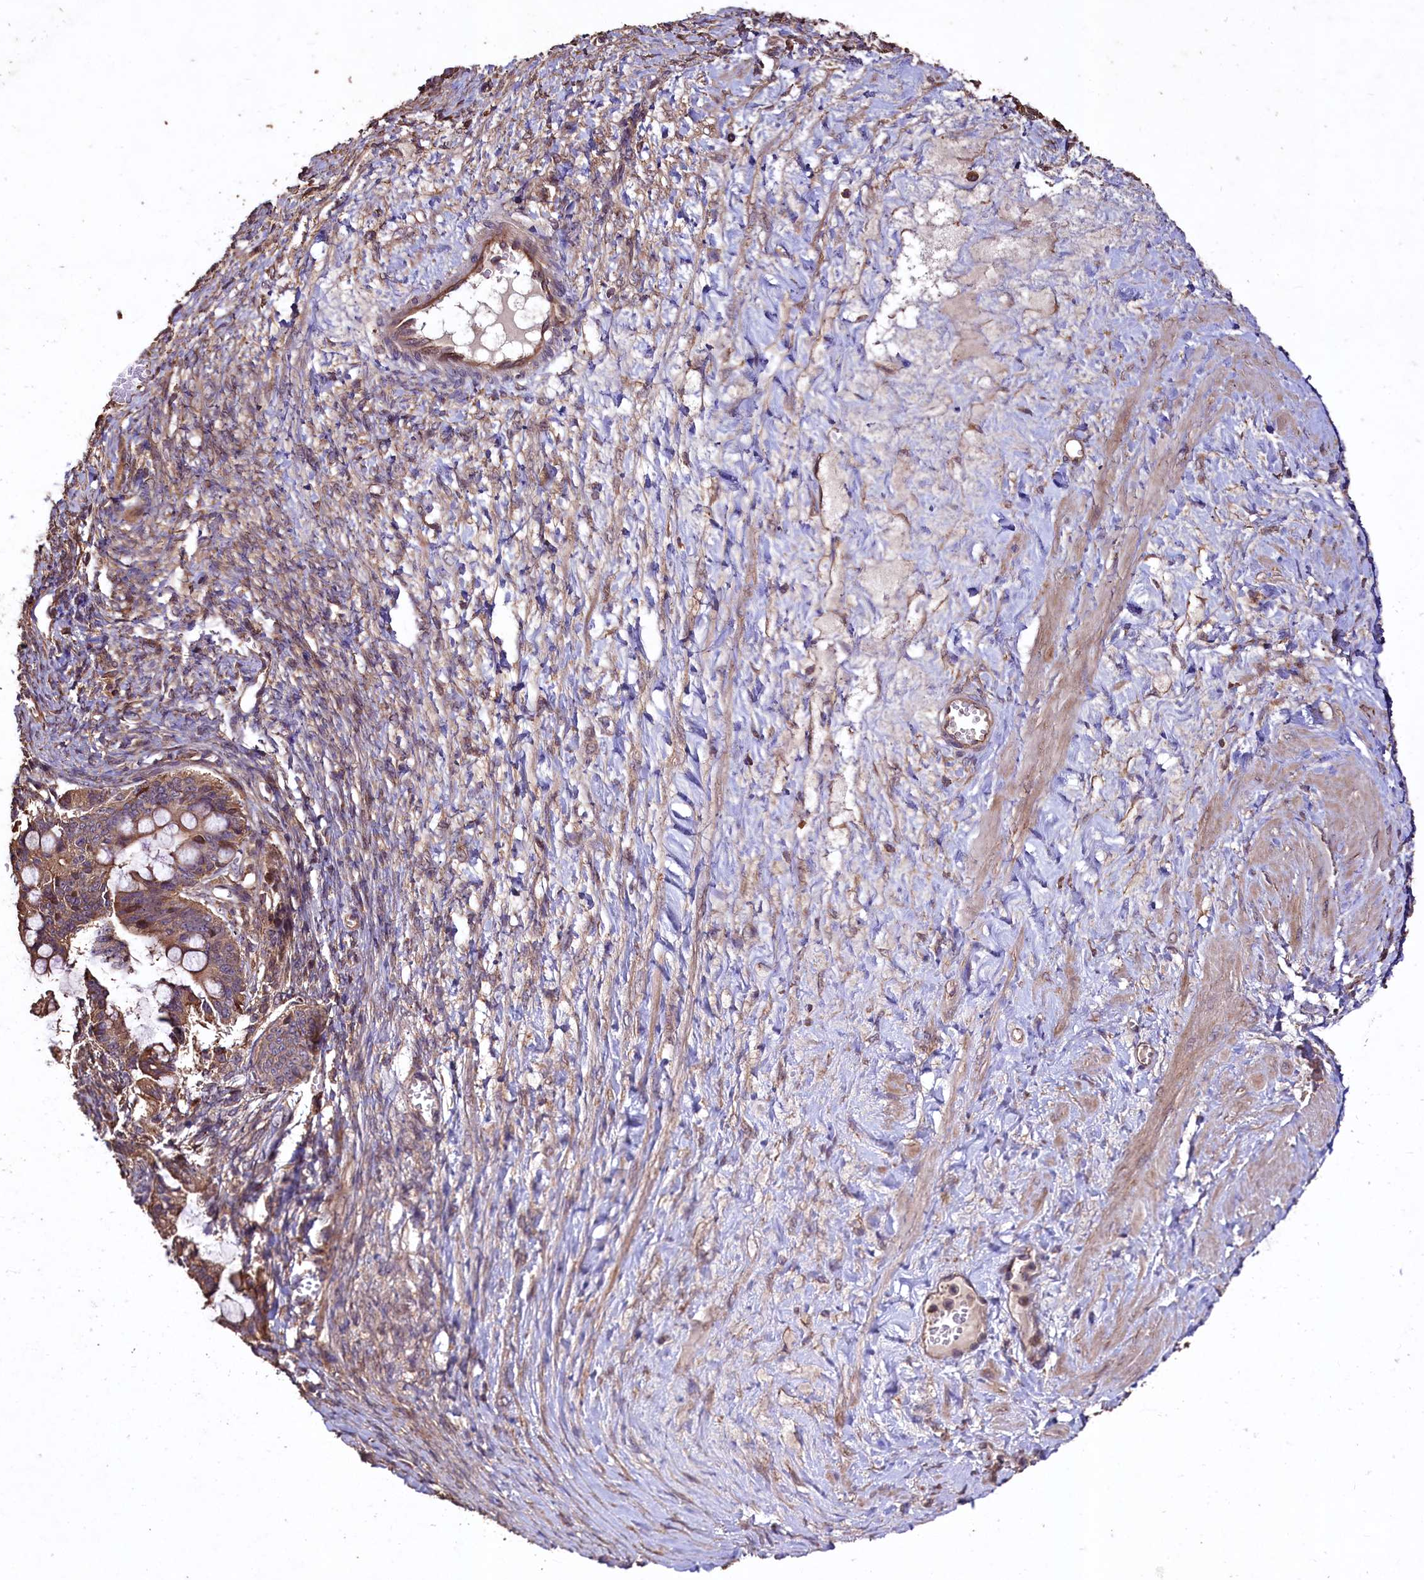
{"staining": {"intensity": "weak", "quantity": ">75%", "location": "cytoplasmic/membranous"}, "tissue": "ovarian cancer", "cell_type": "Tumor cells", "image_type": "cancer", "snomed": [{"axis": "morphology", "description": "Cystadenocarcinoma, mucinous, NOS"}, {"axis": "topography", "description": "Ovary"}], "caption": "There is low levels of weak cytoplasmic/membranous expression in tumor cells of ovarian cancer (mucinous cystadenocarcinoma), as demonstrated by immunohistochemical staining (brown color).", "gene": "TMEM98", "patient": {"sex": "female", "age": 73}}